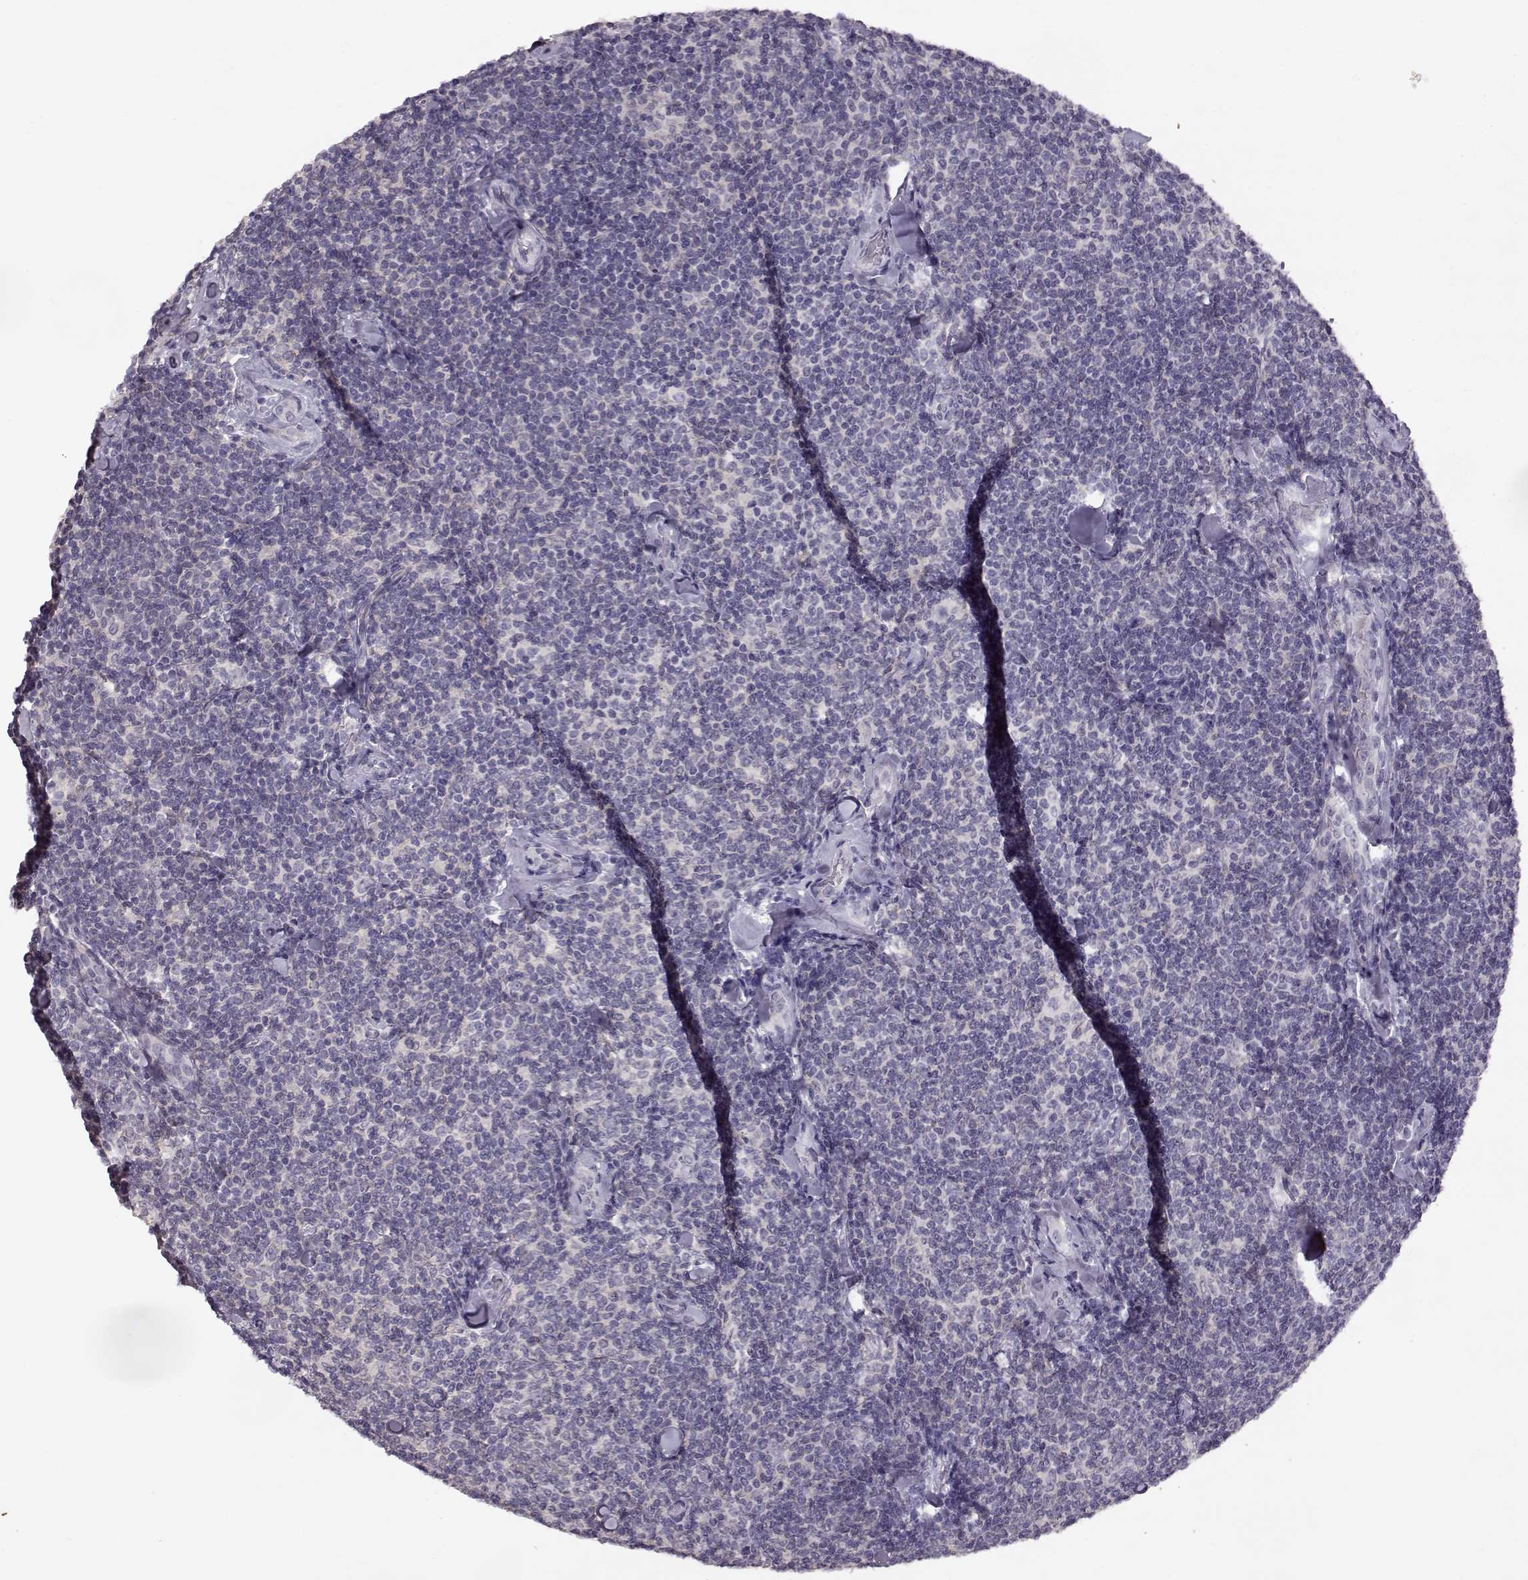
{"staining": {"intensity": "negative", "quantity": "none", "location": "none"}, "tissue": "lymphoma", "cell_type": "Tumor cells", "image_type": "cancer", "snomed": [{"axis": "morphology", "description": "Malignant lymphoma, non-Hodgkin's type, Low grade"}, {"axis": "topography", "description": "Lymph node"}], "caption": "A high-resolution histopathology image shows immunohistochemistry staining of lymphoma, which reveals no significant expression in tumor cells.", "gene": "SPAG17", "patient": {"sex": "female", "age": 56}}